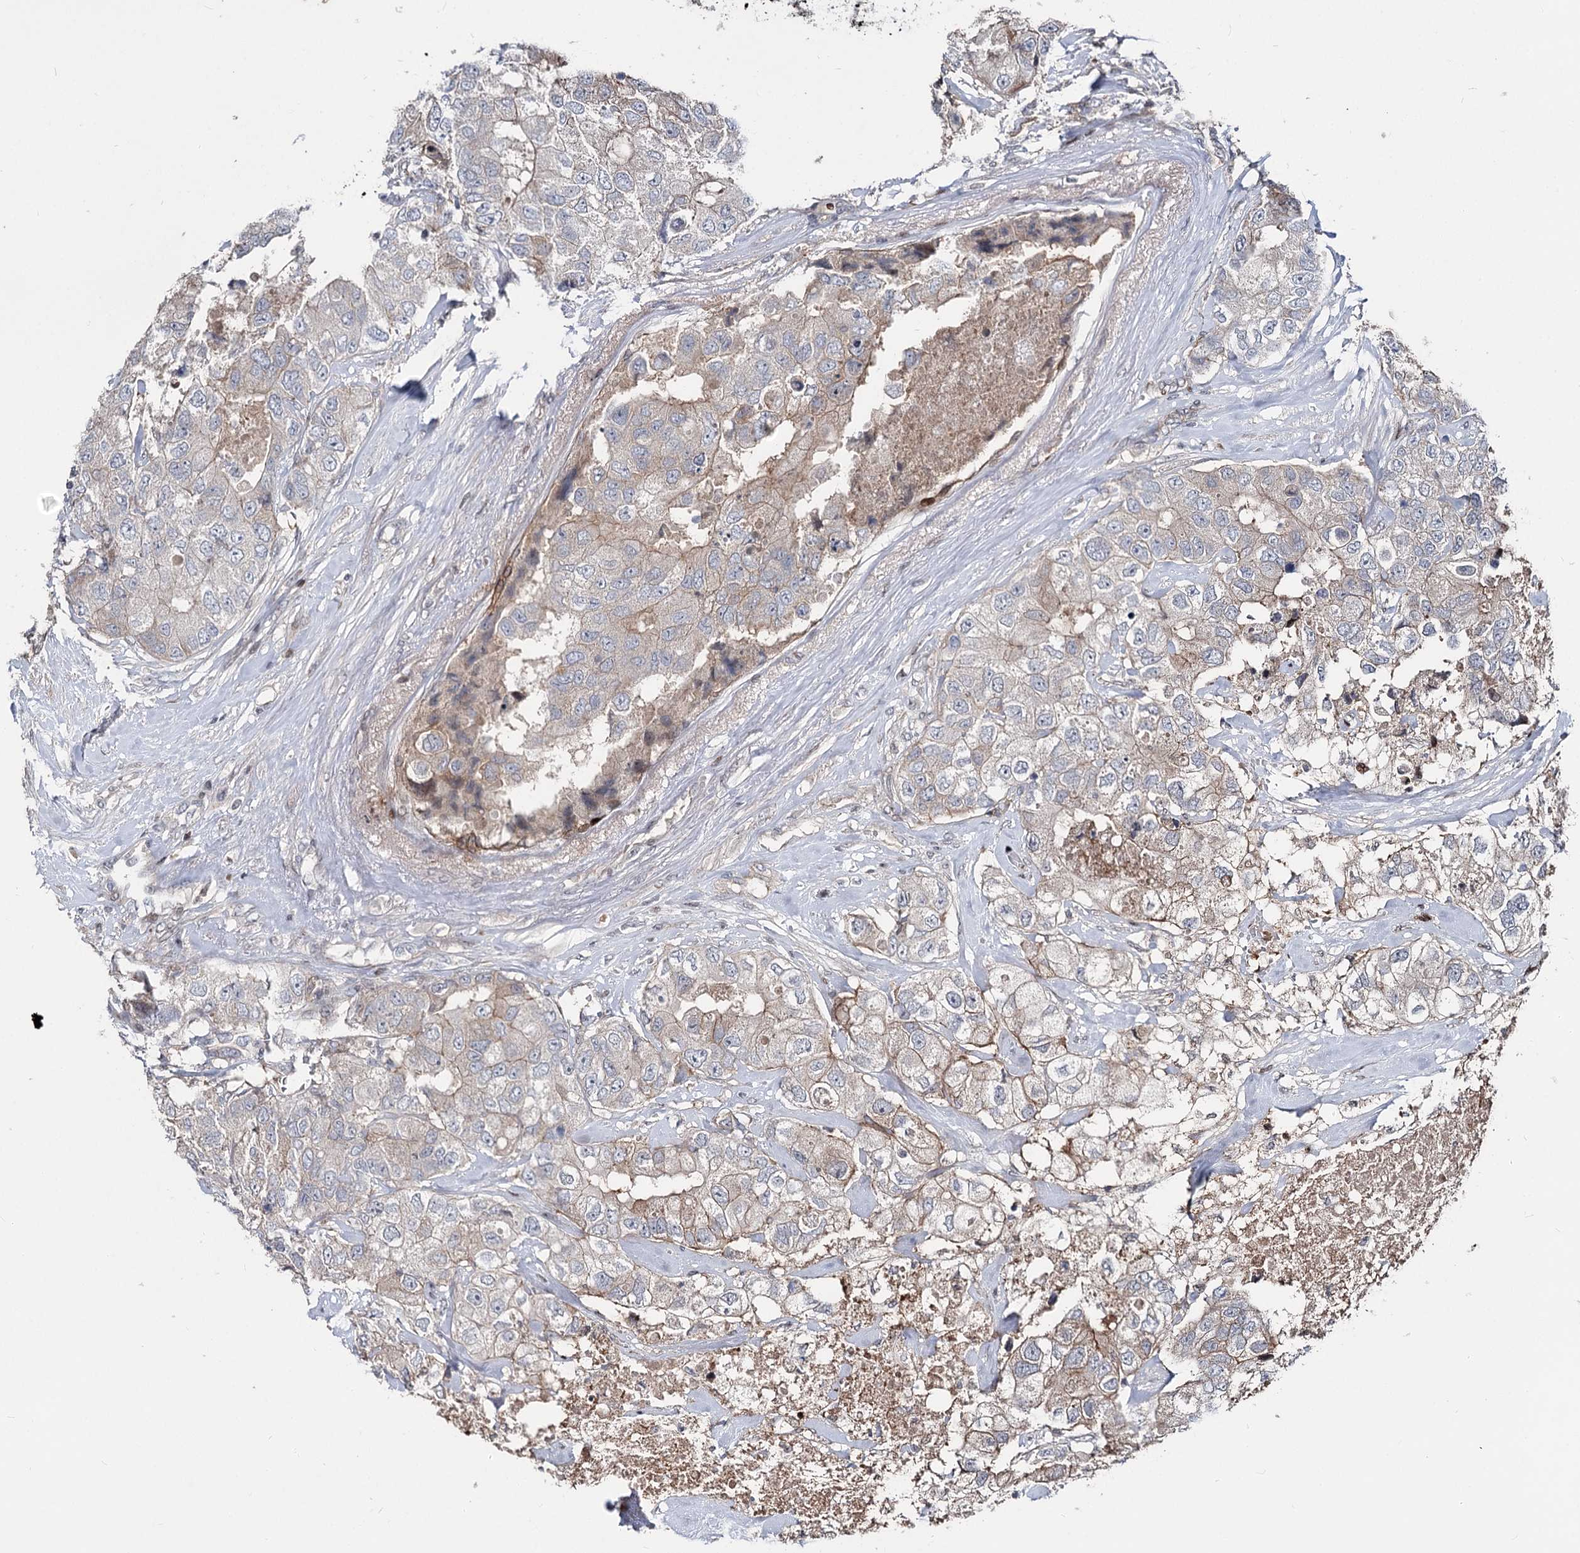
{"staining": {"intensity": "weak", "quantity": "<25%", "location": "cytoplasmic/membranous"}, "tissue": "breast cancer", "cell_type": "Tumor cells", "image_type": "cancer", "snomed": [{"axis": "morphology", "description": "Duct carcinoma"}, {"axis": "topography", "description": "Breast"}], "caption": "Breast cancer (infiltrating ductal carcinoma) stained for a protein using IHC demonstrates no expression tumor cells.", "gene": "ITFG2", "patient": {"sex": "female", "age": 62}}